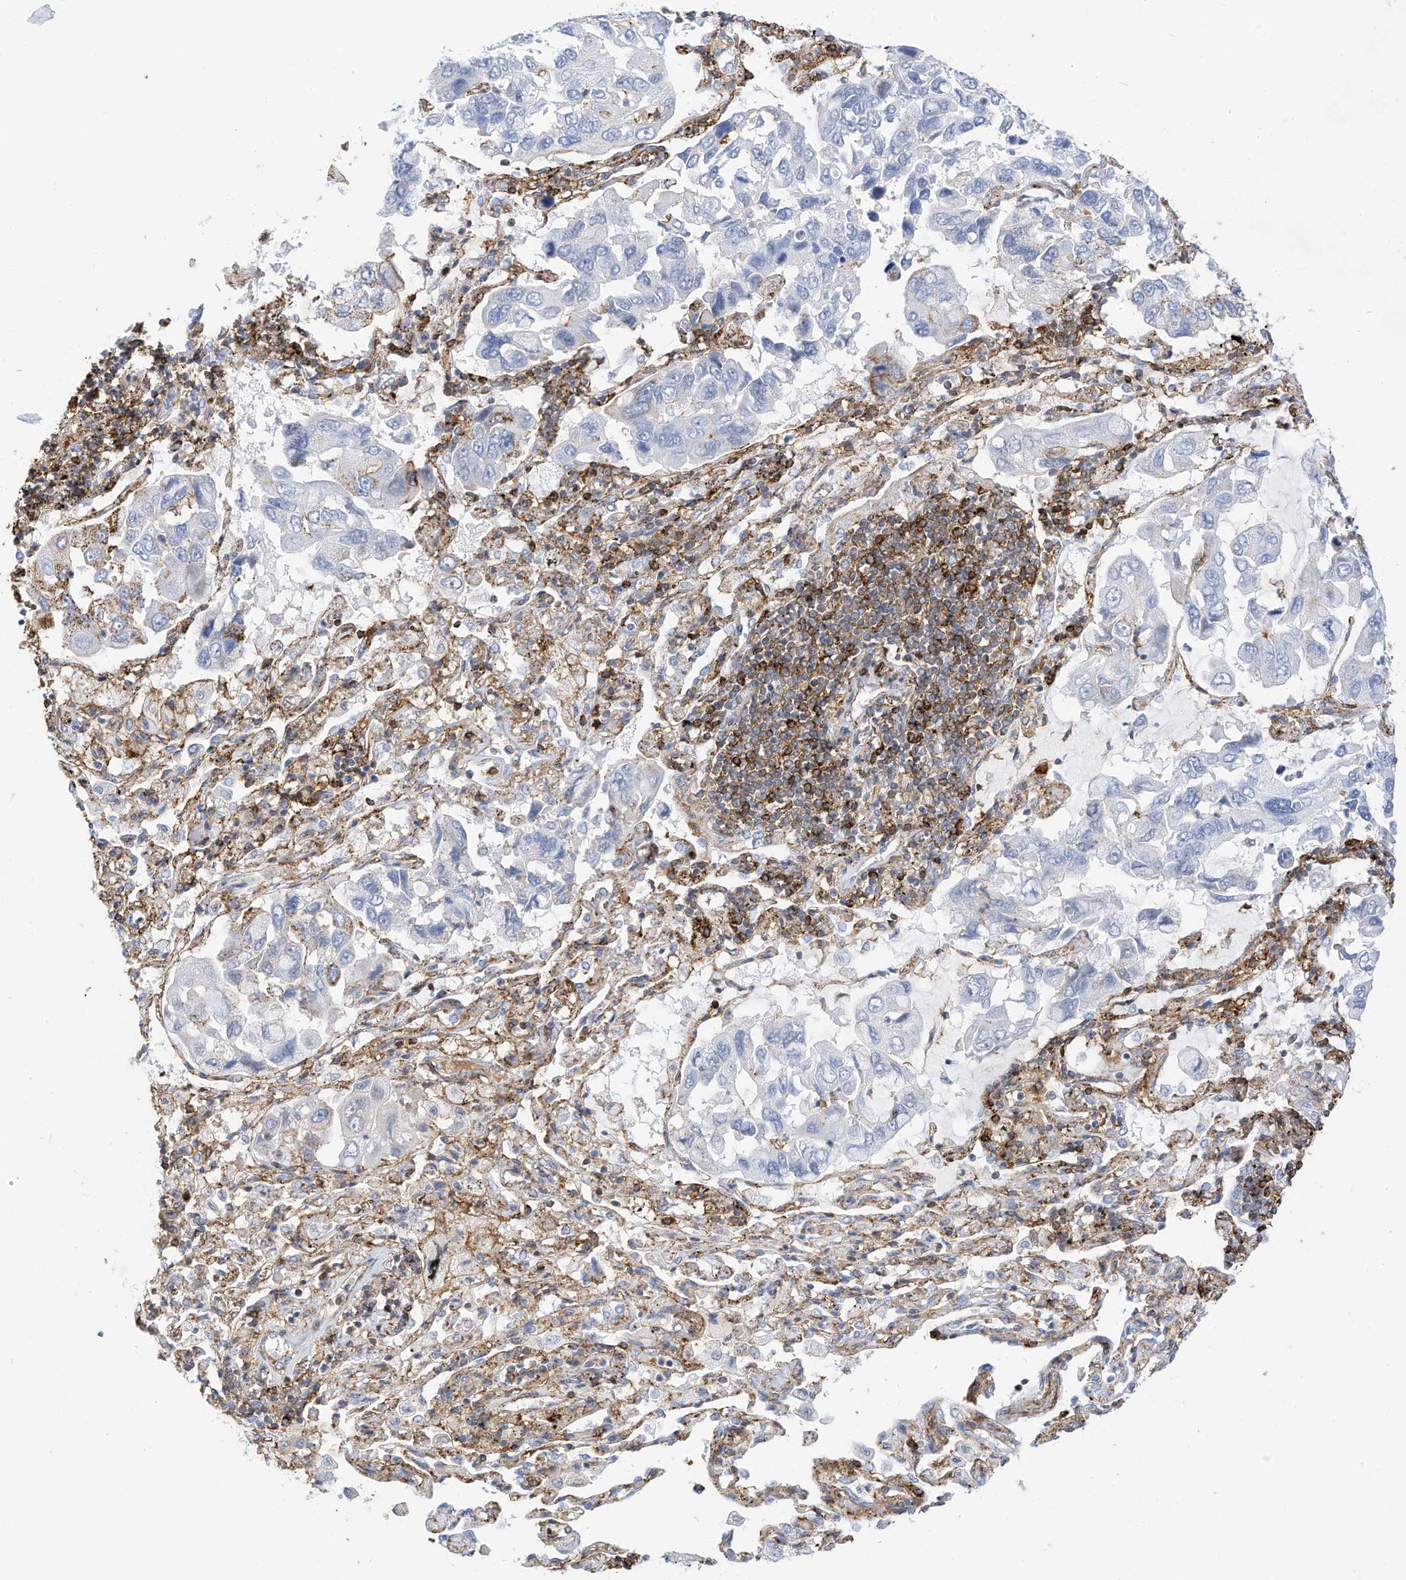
{"staining": {"intensity": "negative", "quantity": "none", "location": "none"}, "tissue": "lung cancer", "cell_type": "Tumor cells", "image_type": "cancer", "snomed": [{"axis": "morphology", "description": "Adenocarcinoma, NOS"}, {"axis": "topography", "description": "Lung"}], "caption": "Immunohistochemistry (IHC) histopathology image of neoplastic tissue: human lung cancer (adenocarcinoma) stained with DAB (3,3'-diaminobenzidine) exhibits no significant protein staining in tumor cells.", "gene": "TXNDC9", "patient": {"sex": "male", "age": 64}}